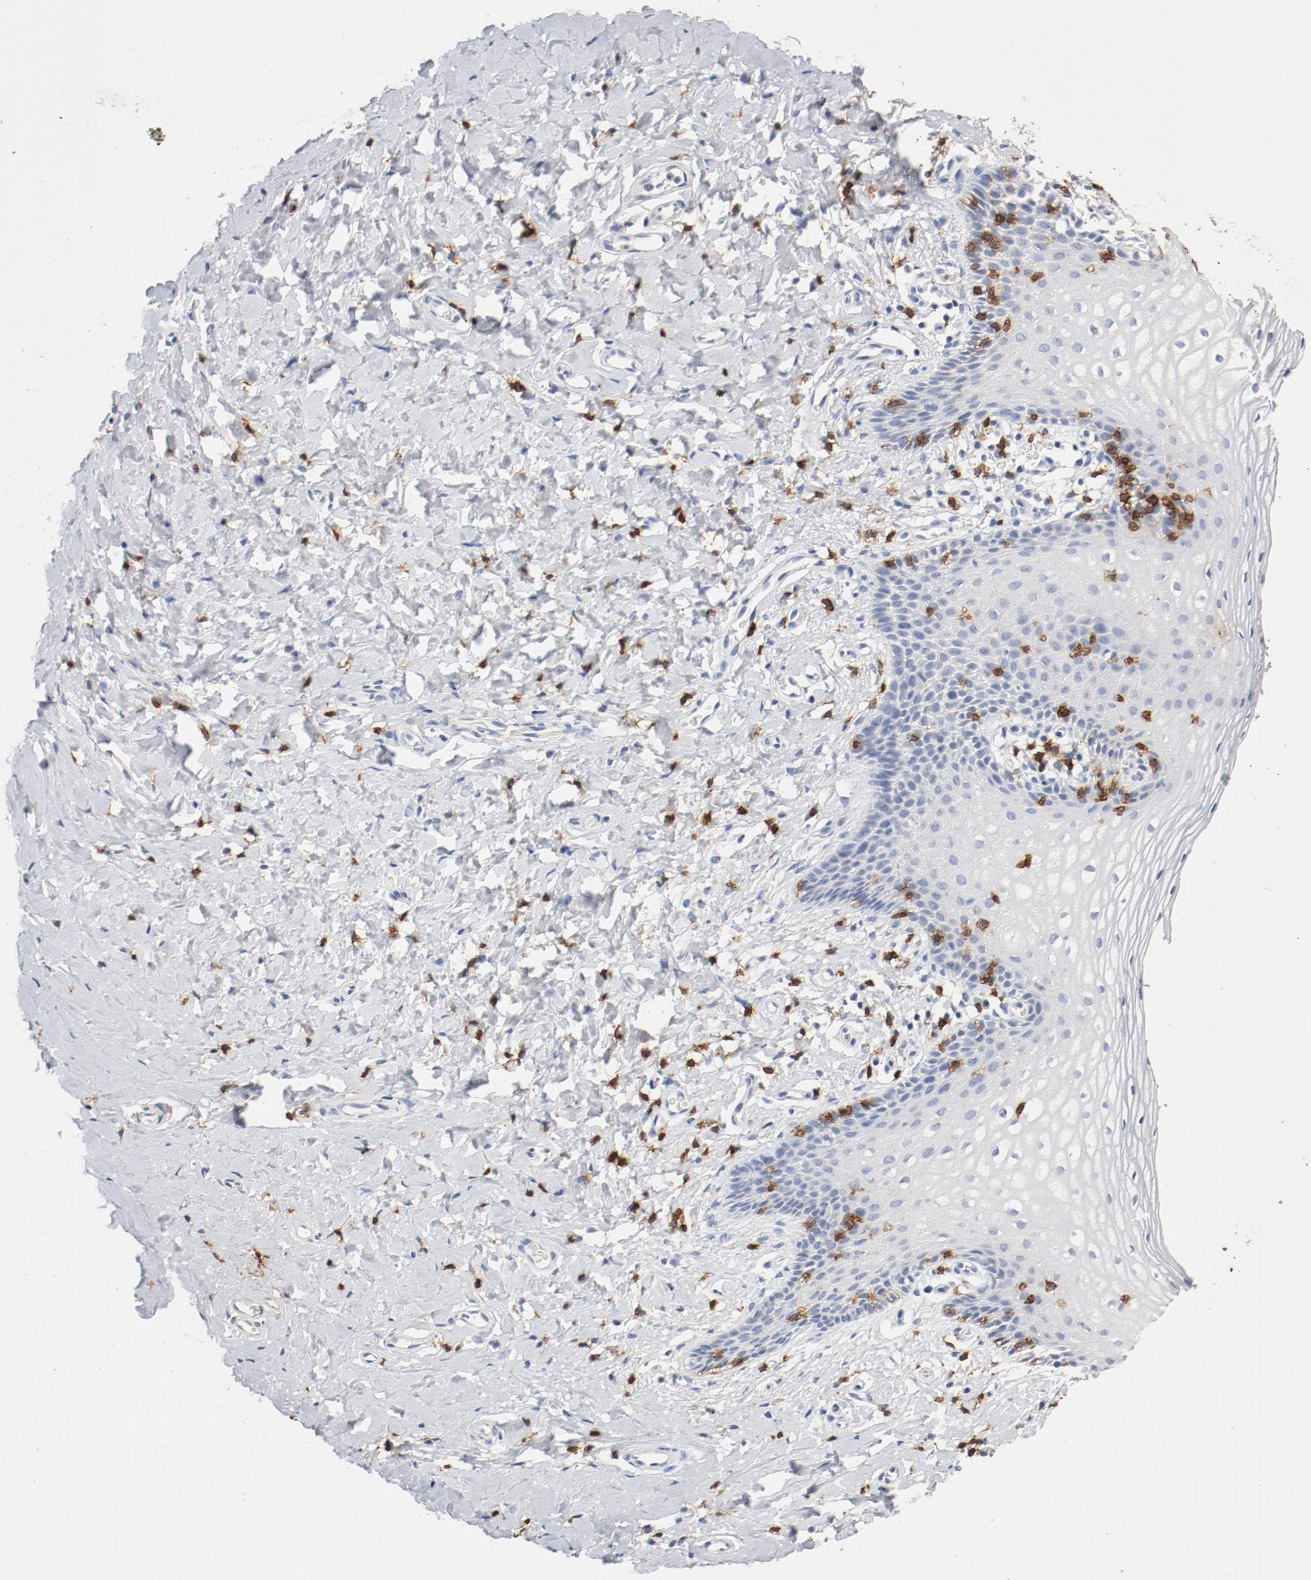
{"staining": {"intensity": "negative", "quantity": "none", "location": "none"}, "tissue": "vagina", "cell_type": "Squamous epithelial cells", "image_type": "normal", "snomed": [{"axis": "morphology", "description": "Normal tissue, NOS"}, {"axis": "topography", "description": "Vagina"}], "caption": "IHC of normal human vagina exhibits no staining in squamous epithelial cells. (DAB immunohistochemistry (IHC) with hematoxylin counter stain).", "gene": "CD247", "patient": {"sex": "female", "age": 55}}